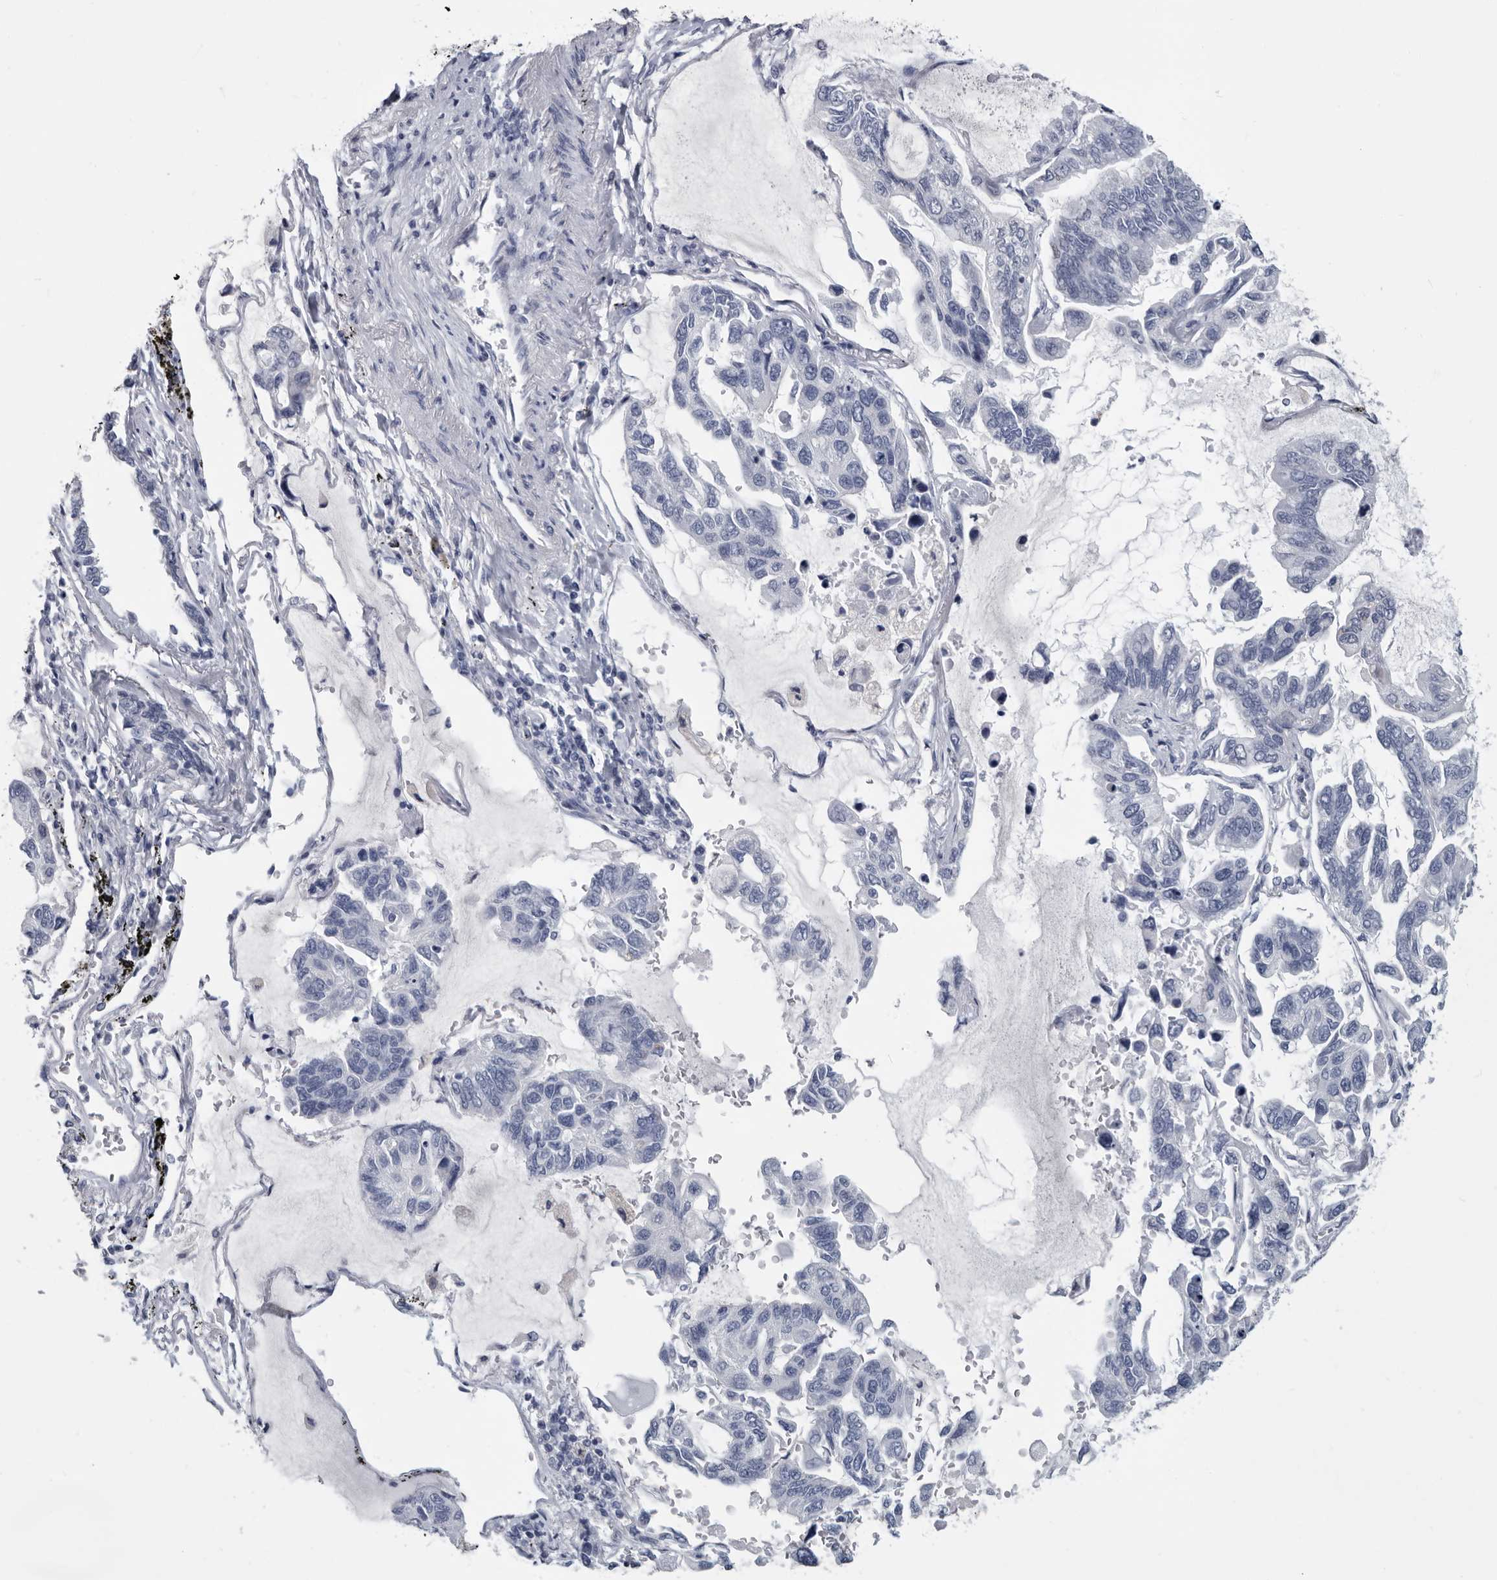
{"staining": {"intensity": "negative", "quantity": "none", "location": "none"}, "tissue": "lung cancer", "cell_type": "Tumor cells", "image_type": "cancer", "snomed": [{"axis": "morphology", "description": "Adenocarcinoma, NOS"}, {"axis": "topography", "description": "Lung"}], "caption": "High magnification brightfield microscopy of lung cancer stained with DAB (3,3'-diaminobenzidine) (brown) and counterstained with hematoxylin (blue): tumor cells show no significant staining.", "gene": "WRAP73", "patient": {"sex": "male", "age": 64}}